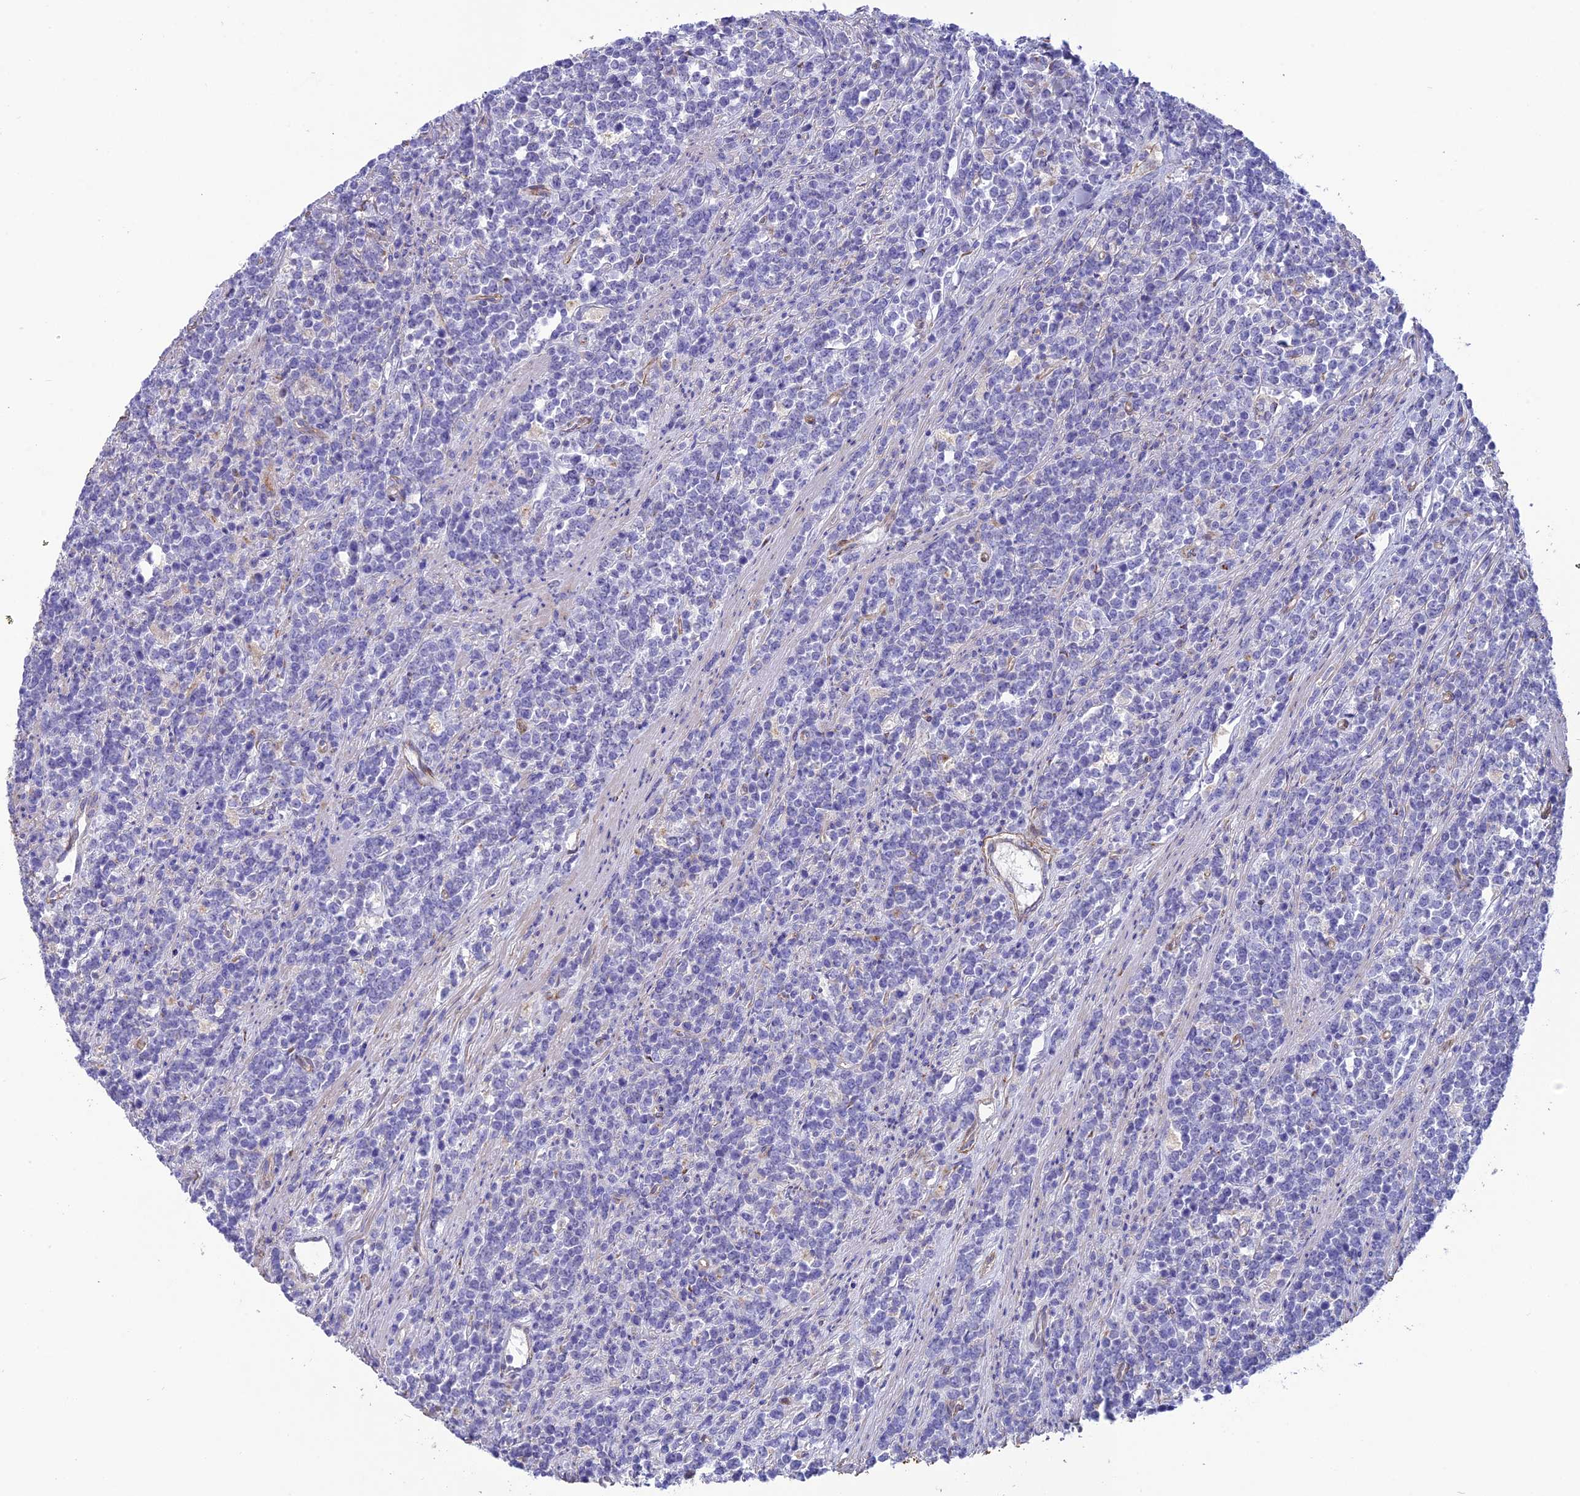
{"staining": {"intensity": "negative", "quantity": "none", "location": "none"}, "tissue": "lymphoma", "cell_type": "Tumor cells", "image_type": "cancer", "snomed": [{"axis": "morphology", "description": "Malignant lymphoma, non-Hodgkin's type, High grade"}, {"axis": "topography", "description": "Small intestine"}], "caption": "Immunohistochemical staining of malignant lymphoma, non-Hodgkin's type (high-grade) displays no significant expression in tumor cells. (DAB (3,3'-diaminobenzidine) immunohistochemistry (IHC) visualized using brightfield microscopy, high magnification).", "gene": "TNS1", "patient": {"sex": "male", "age": 8}}